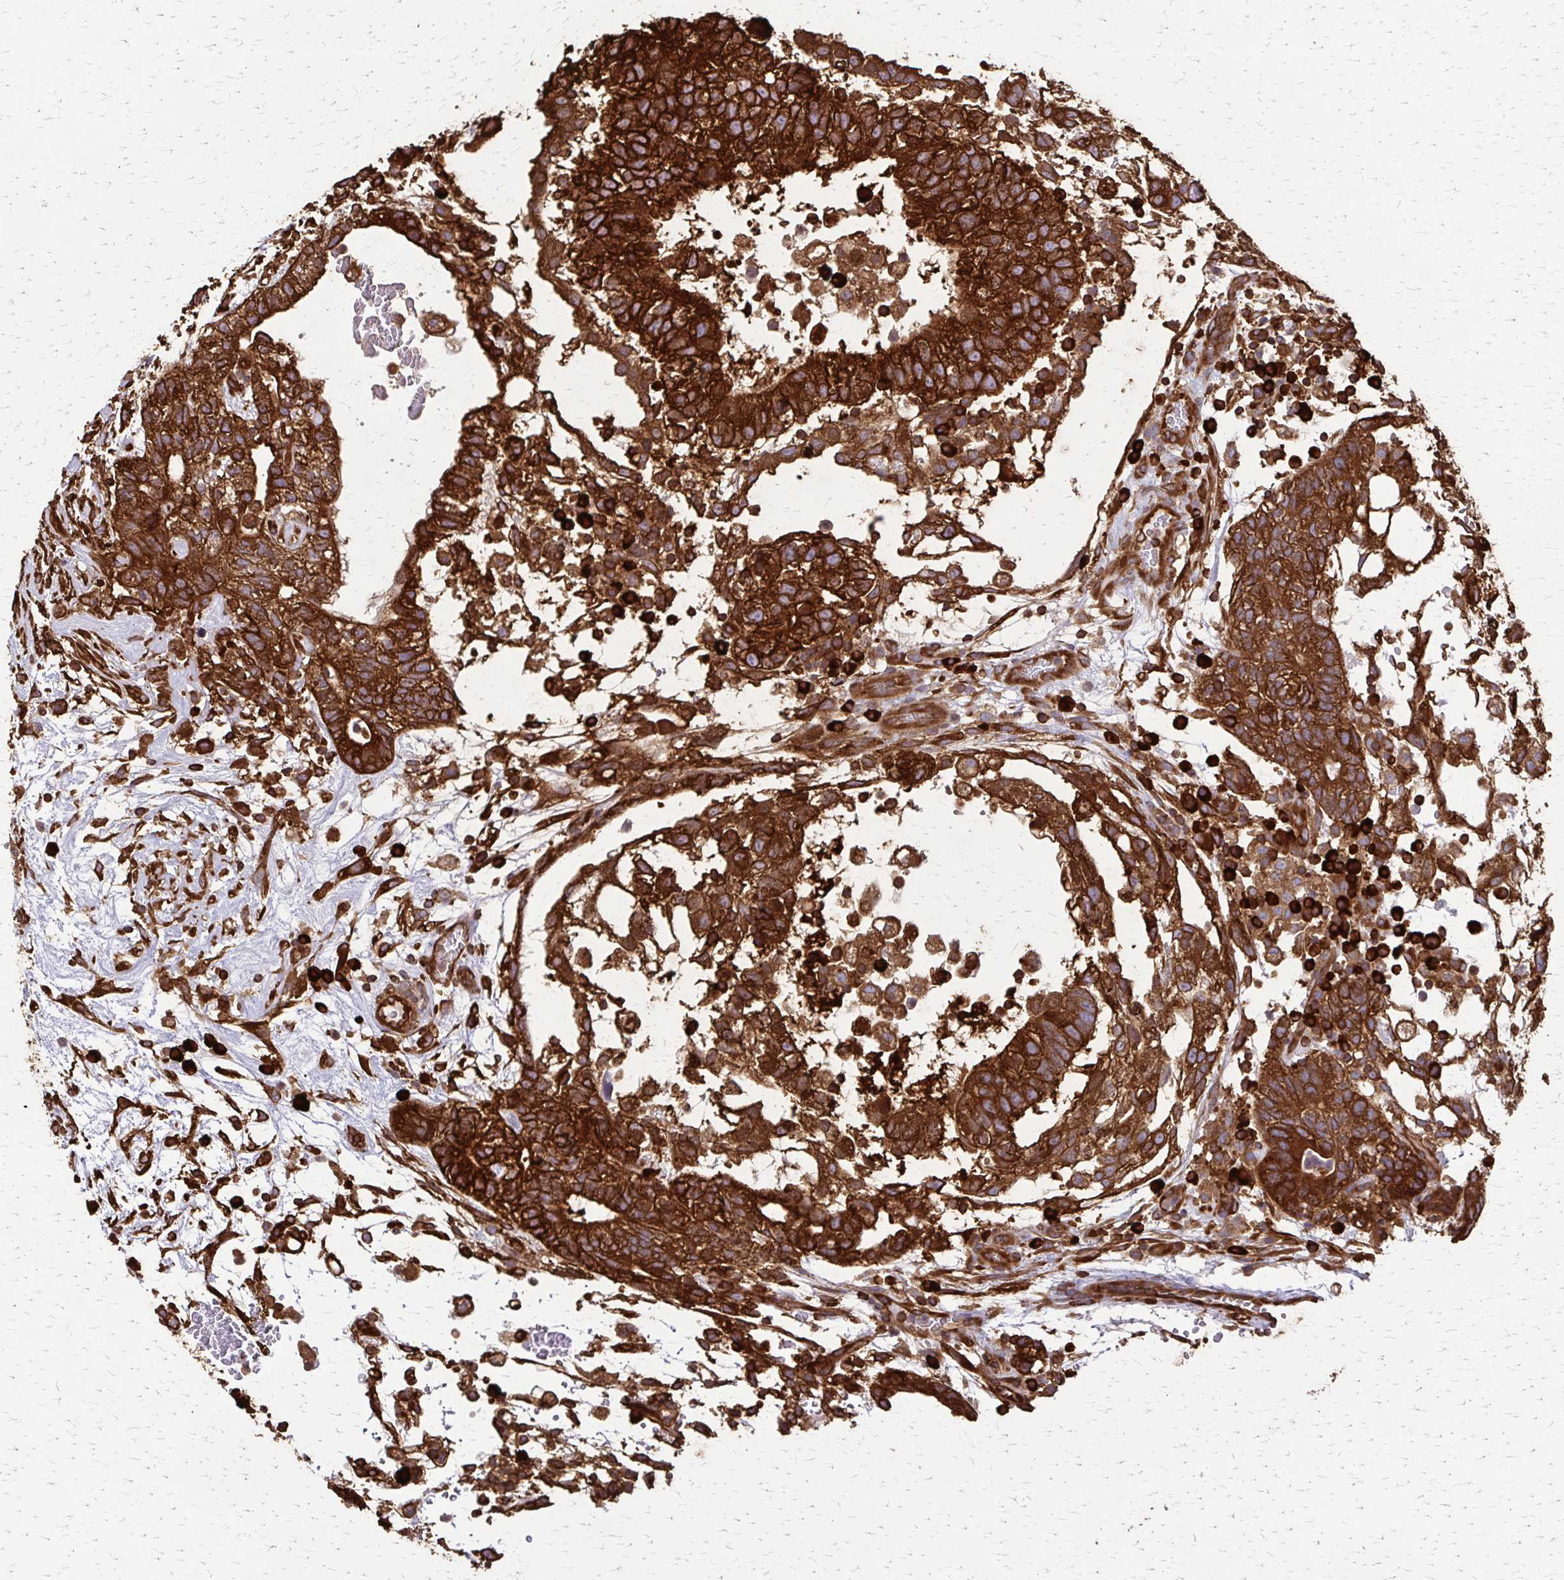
{"staining": {"intensity": "strong", "quantity": ">75%", "location": "cytoplasmic/membranous"}, "tissue": "testis cancer", "cell_type": "Tumor cells", "image_type": "cancer", "snomed": [{"axis": "morphology", "description": "Normal tissue, NOS"}, {"axis": "morphology", "description": "Carcinoma, Embryonal, NOS"}, {"axis": "topography", "description": "Testis"}], "caption": "The immunohistochemical stain highlights strong cytoplasmic/membranous expression in tumor cells of testis embryonal carcinoma tissue.", "gene": "EEF2", "patient": {"sex": "male", "age": 32}}